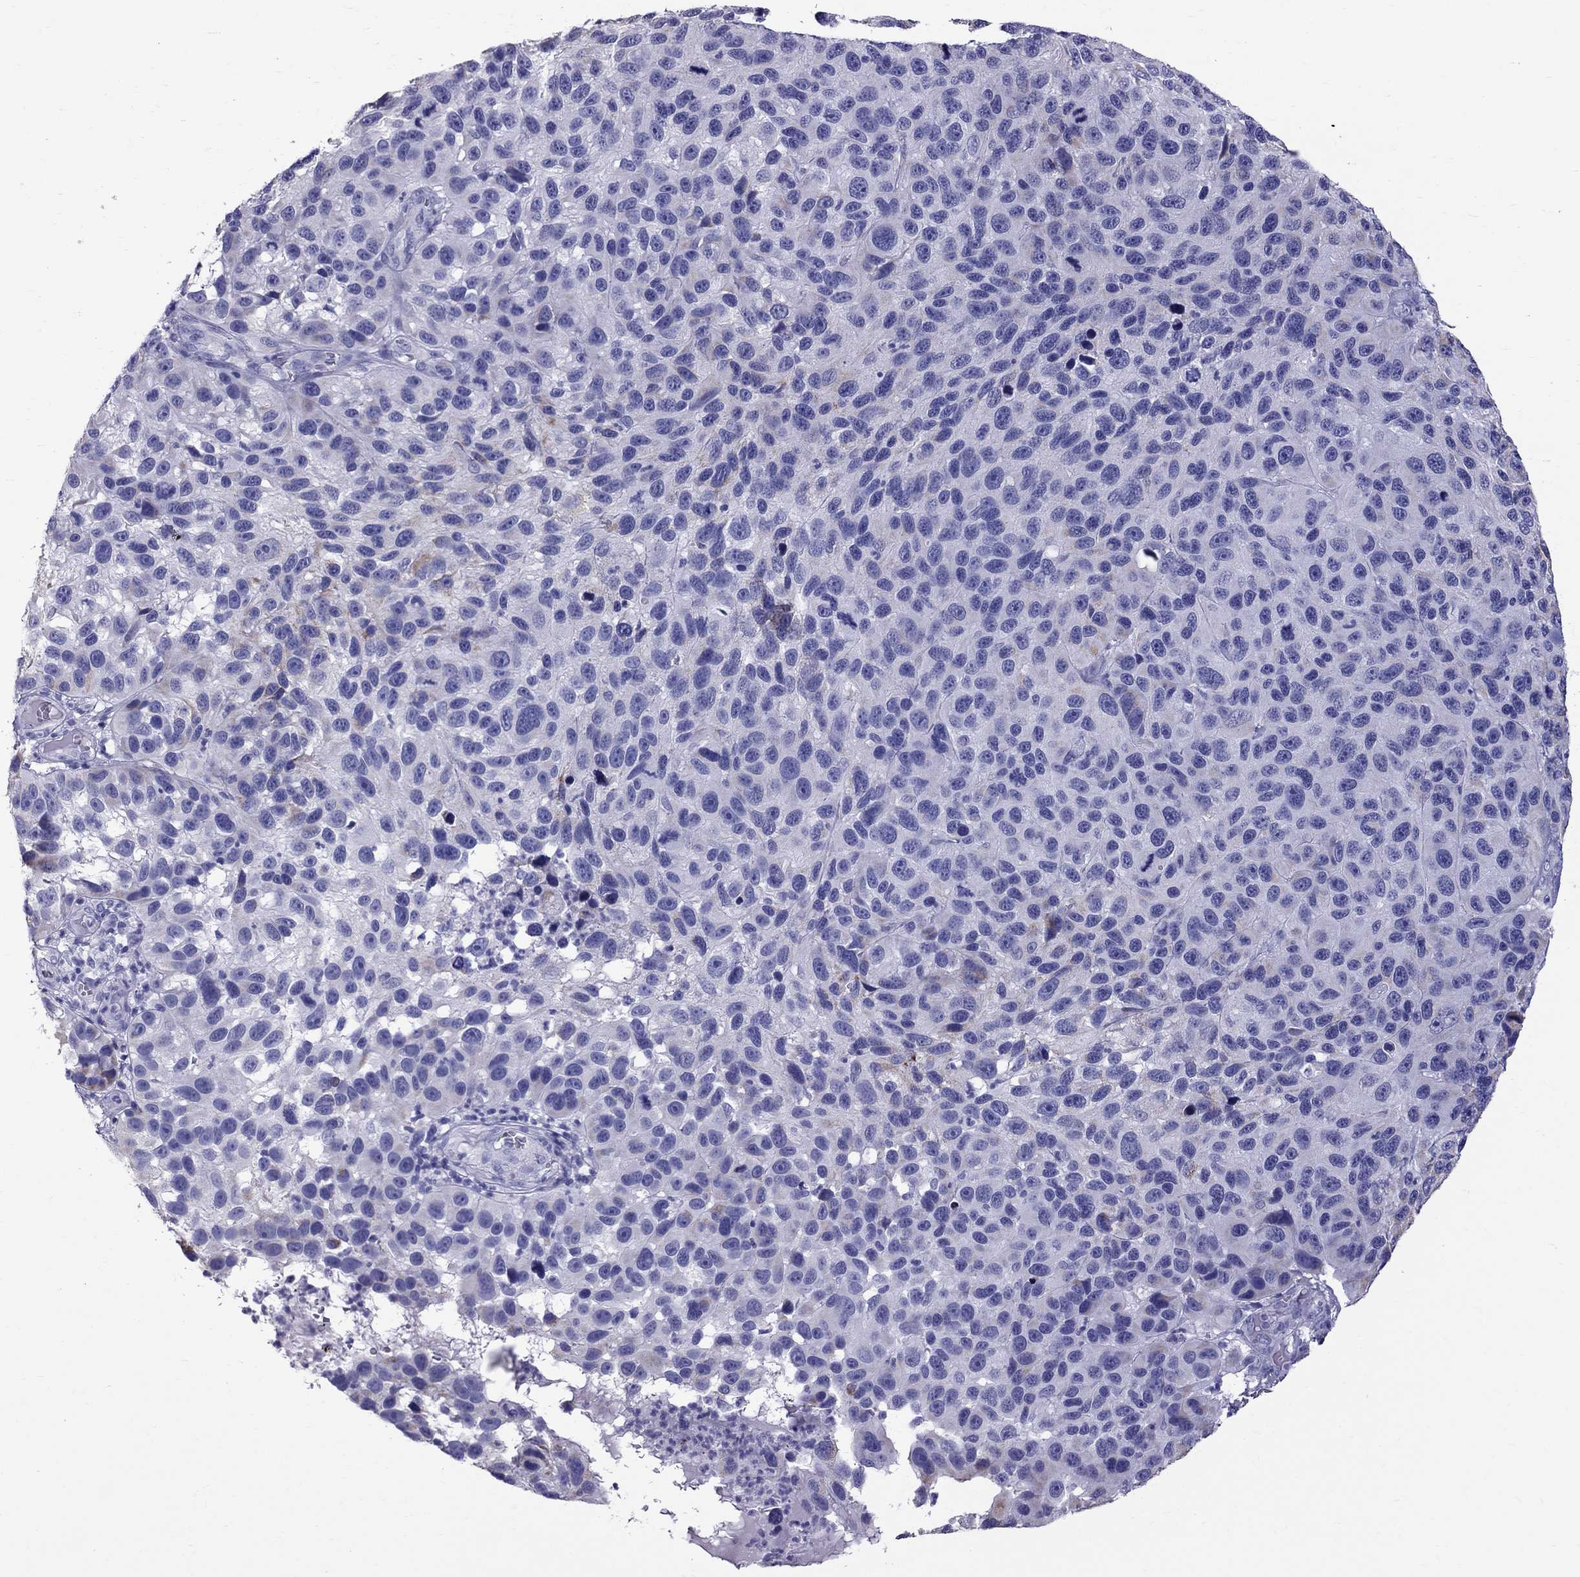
{"staining": {"intensity": "weak", "quantity": "<25%", "location": "cytoplasmic/membranous"}, "tissue": "melanoma", "cell_type": "Tumor cells", "image_type": "cancer", "snomed": [{"axis": "morphology", "description": "Malignant melanoma, NOS"}, {"axis": "topography", "description": "Skin"}], "caption": "This is an immunohistochemistry histopathology image of melanoma. There is no expression in tumor cells.", "gene": "TTLL13", "patient": {"sex": "male", "age": 53}}